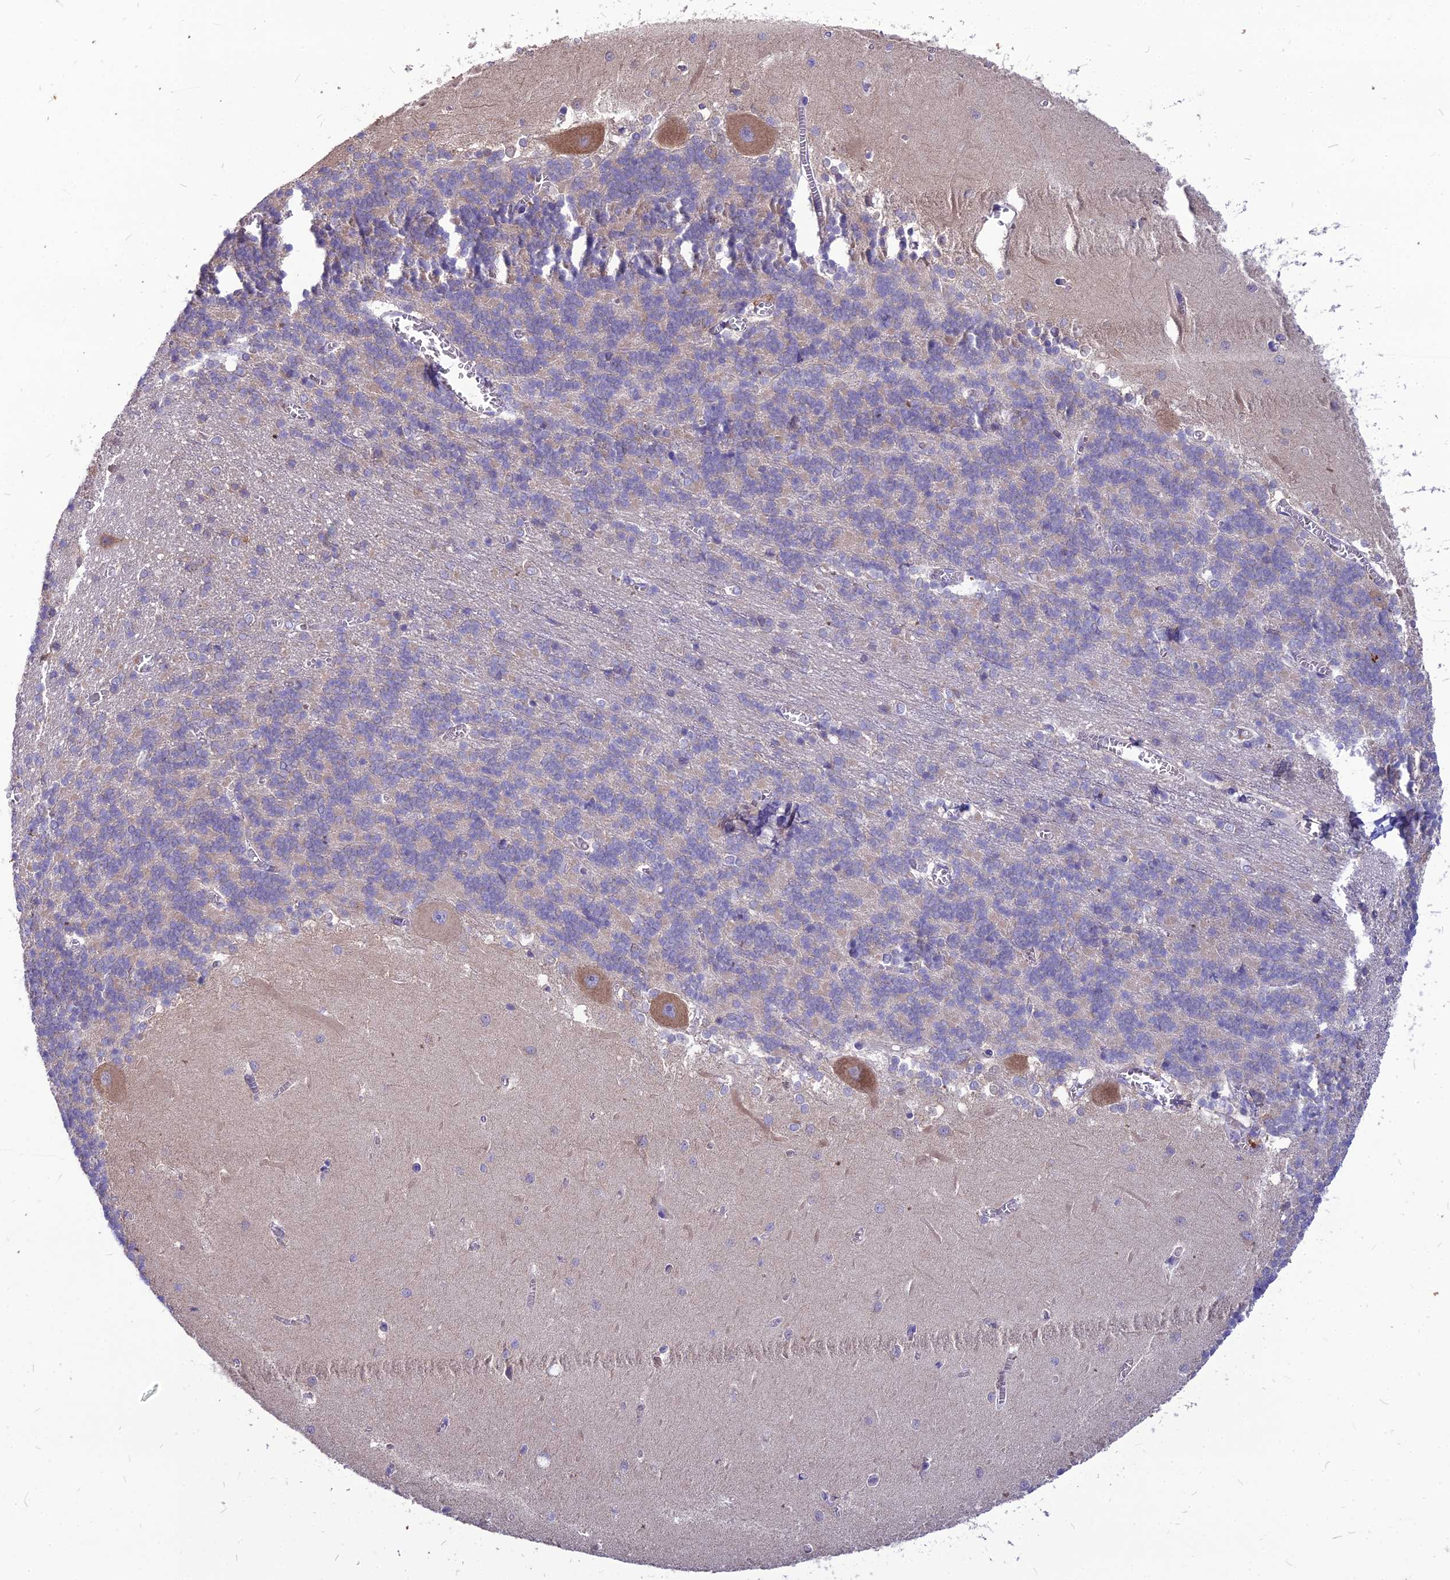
{"staining": {"intensity": "negative", "quantity": "none", "location": "none"}, "tissue": "cerebellum", "cell_type": "Cells in granular layer", "image_type": "normal", "snomed": [{"axis": "morphology", "description": "Normal tissue, NOS"}, {"axis": "topography", "description": "Cerebellum"}], "caption": "Histopathology image shows no protein expression in cells in granular layer of benign cerebellum.", "gene": "PCED1B", "patient": {"sex": "male", "age": 37}}